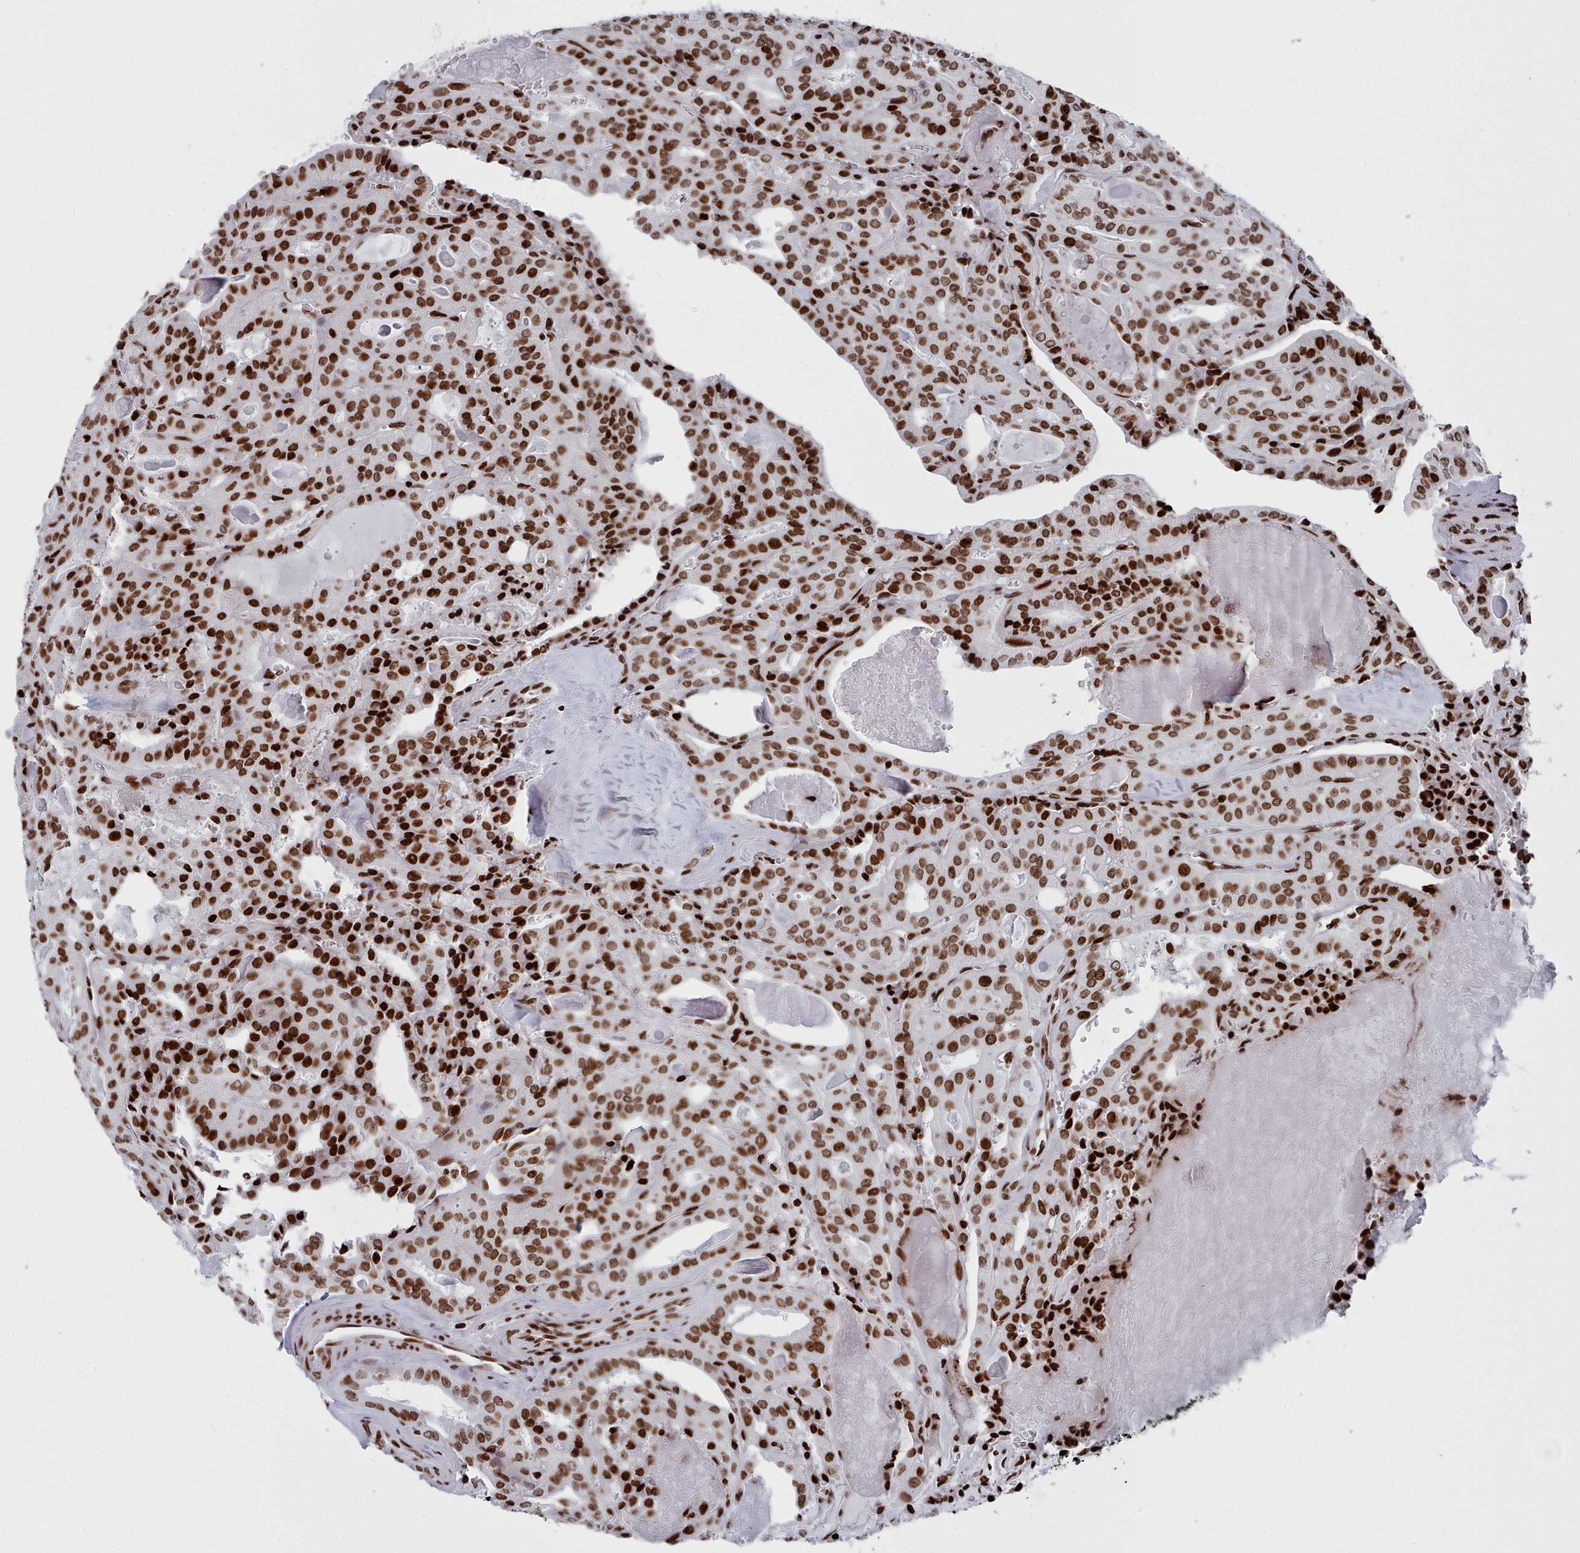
{"staining": {"intensity": "strong", "quantity": ">75%", "location": "nuclear"}, "tissue": "thyroid cancer", "cell_type": "Tumor cells", "image_type": "cancer", "snomed": [{"axis": "morphology", "description": "Papillary adenocarcinoma, NOS"}, {"axis": "topography", "description": "Thyroid gland"}], "caption": "Papillary adenocarcinoma (thyroid) stained for a protein (brown) exhibits strong nuclear positive expression in approximately >75% of tumor cells.", "gene": "PCDHB12", "patient": {"sex": "male", "age": 52}}